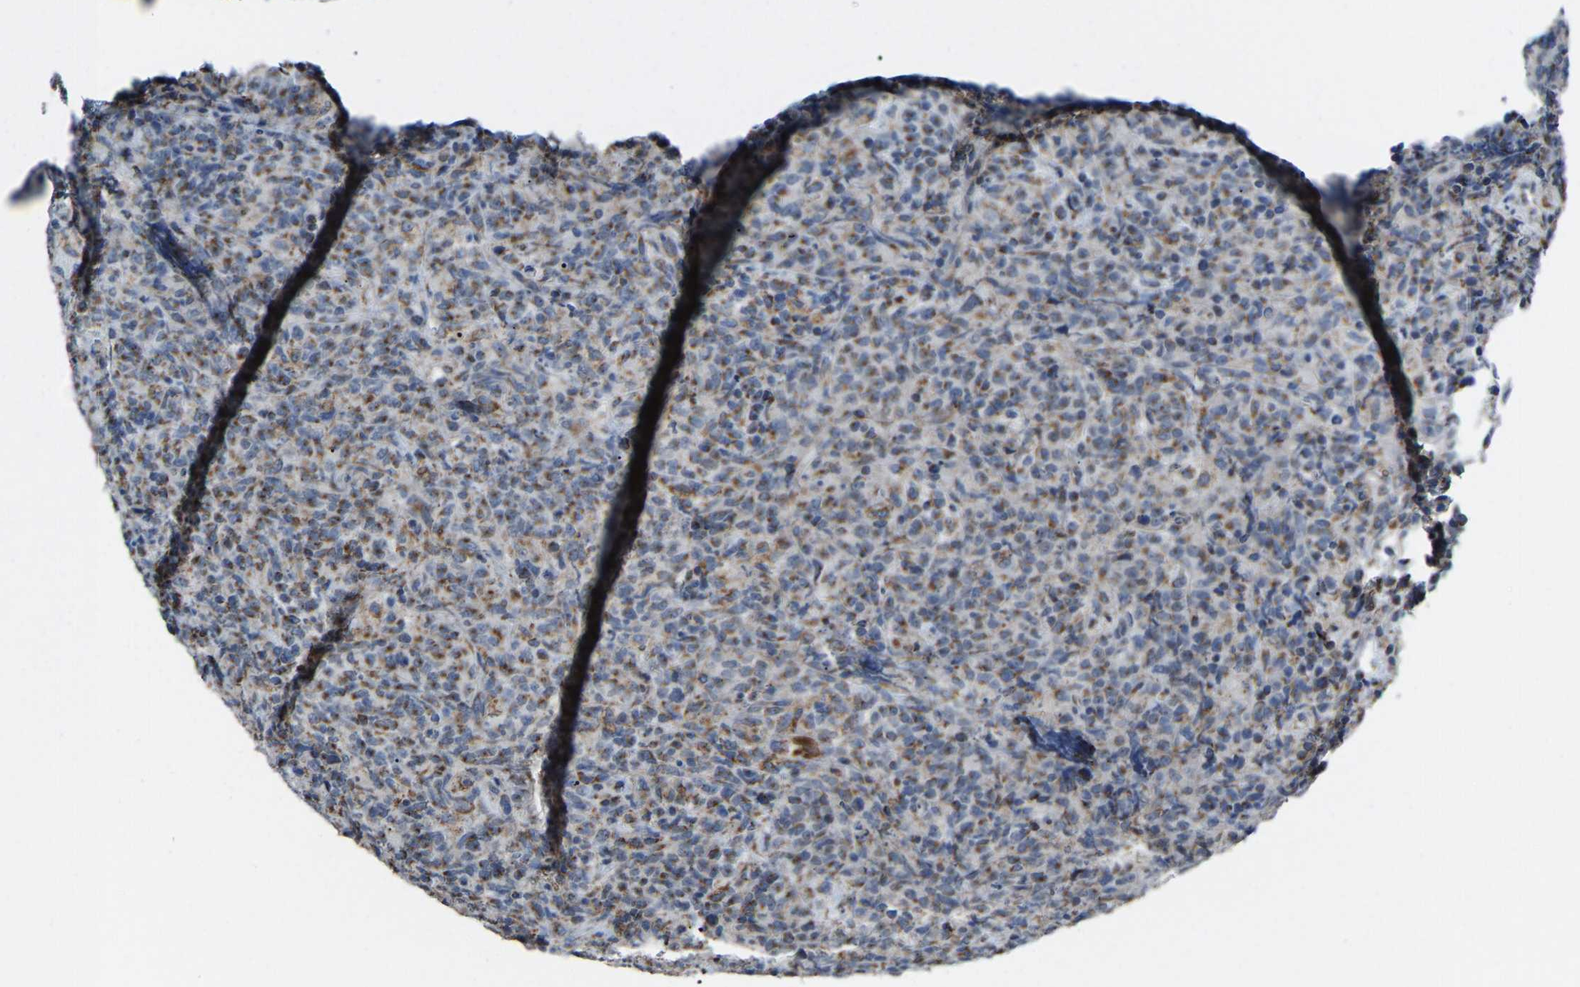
{"staining": {"intensity": "moderate", "quantity": ">75%", "location": "cytoplasmic/membranous"}, "tissue": "lymphoma", "cell_type": "Tumor cells", "image_type": "cancer", "snomed": [{"axis": "morphology", "description": "Malignant lymphoma, non-Hodgkin's type, High grade"}, {"axis": "topography", "description": "Tonsil"}], "caption": "Malignant lymphoma, non-Hodgkin's type (high-grade) stained for a protein exhibits moderate cytoplasmic/membranous positivity in tumor cells.", "gene": "CANT1", "patient": {"sex": "female", "age": 36}}